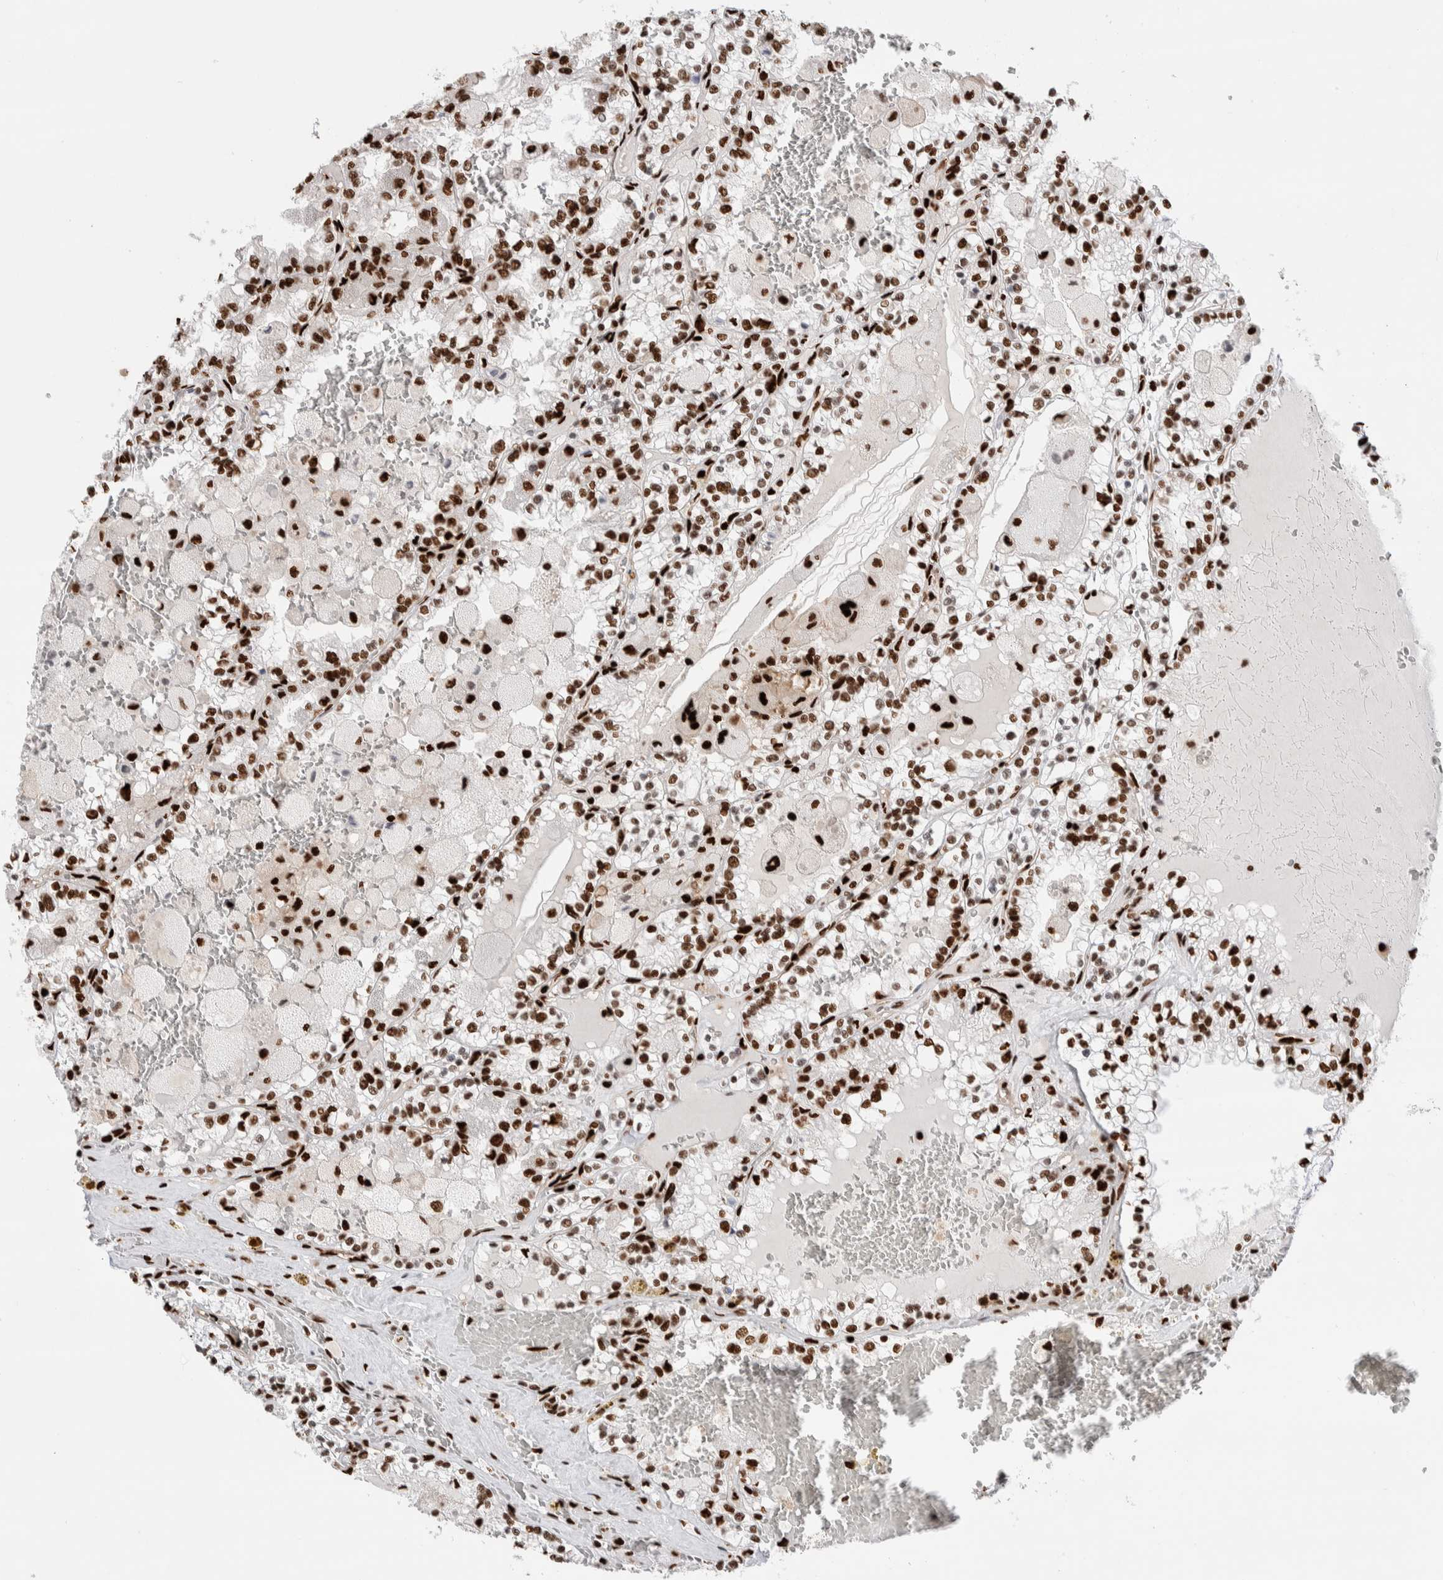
{"staining": {"intensity": "strong", "quantity": ">75%", "location": "nuclear"}, "tissue": "renal cancer", "cell_type": "Tumor cells", "image_type": "cancer", "snomed": [{"axis": "morphology", "description": "Adenocarcinoma, NOS"}, {"axis": "topography", "description": "Kidney"}], "caption": "Protein expression analysis of human adenocarcinoma (renal) reveals strong nuclear positivity in approximately >75% of tumor cells.", "gene": "RNASEK-C17orf49", "patient": {"sex": "female", "age": 56}}